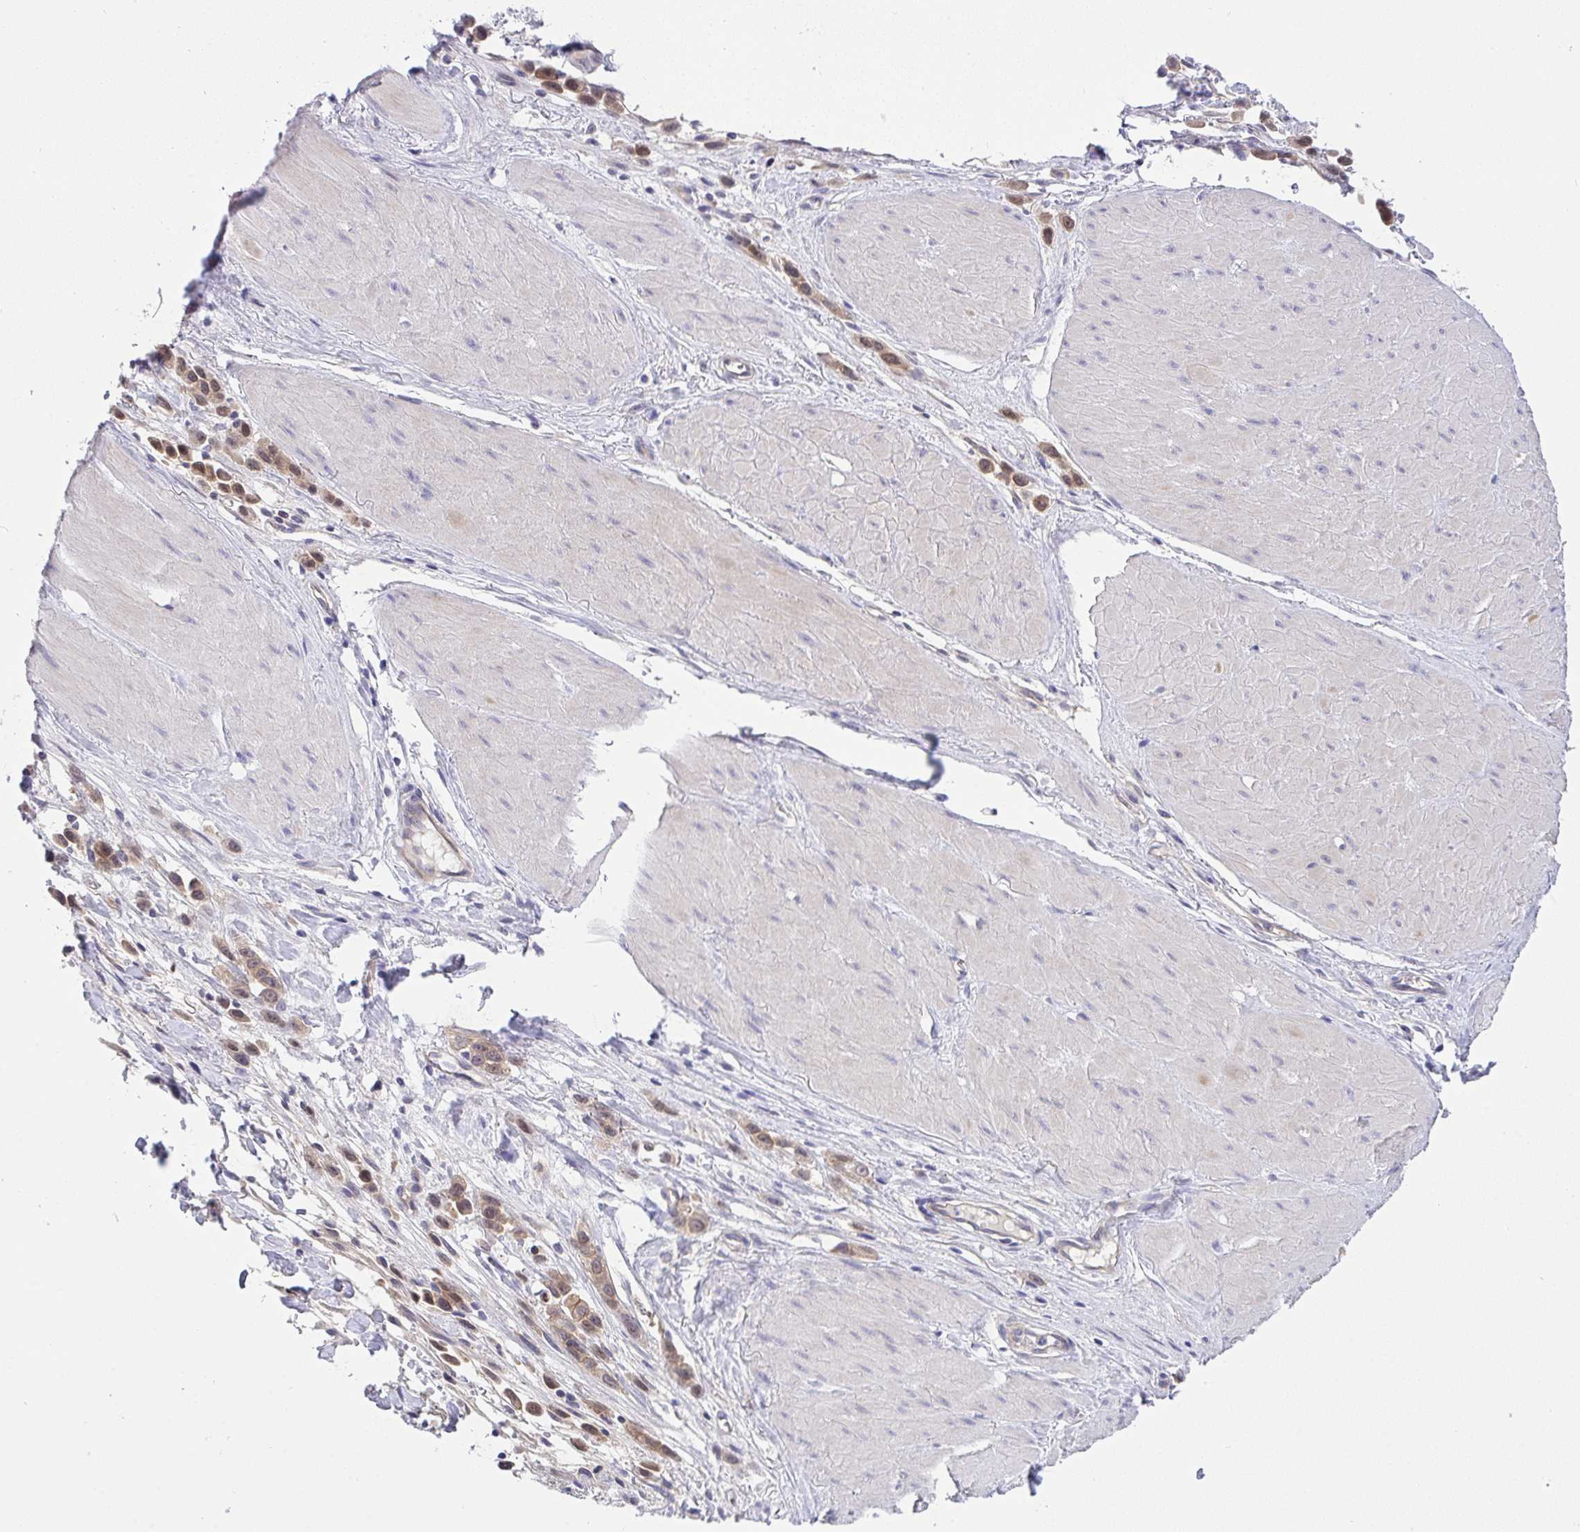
{"staining": {"intensity": "moderate", "quantity": ">75%", "location": "cytoplasmic/membranous,nuclear"}, "tissue": "stomach cancer", "cell_type": "Tumor cells", "image_type": "cancer", "snomed": [{"axis": "morphology", "description": "Adenocarcinoma, NOS"}, {"axis": "topography", "description": "Stomach"}], "caption": "Protein analysis of stomach cancer (adenocarcinoma) tissue shows moderate cytoplasmic/membranous and nuclear expression in about >75% of tumor cells. The protein is shown in brown color, while the nuclei are stained blue.", "gene": "HOXD12", "patient": {"sex": "male", "age": 47}}